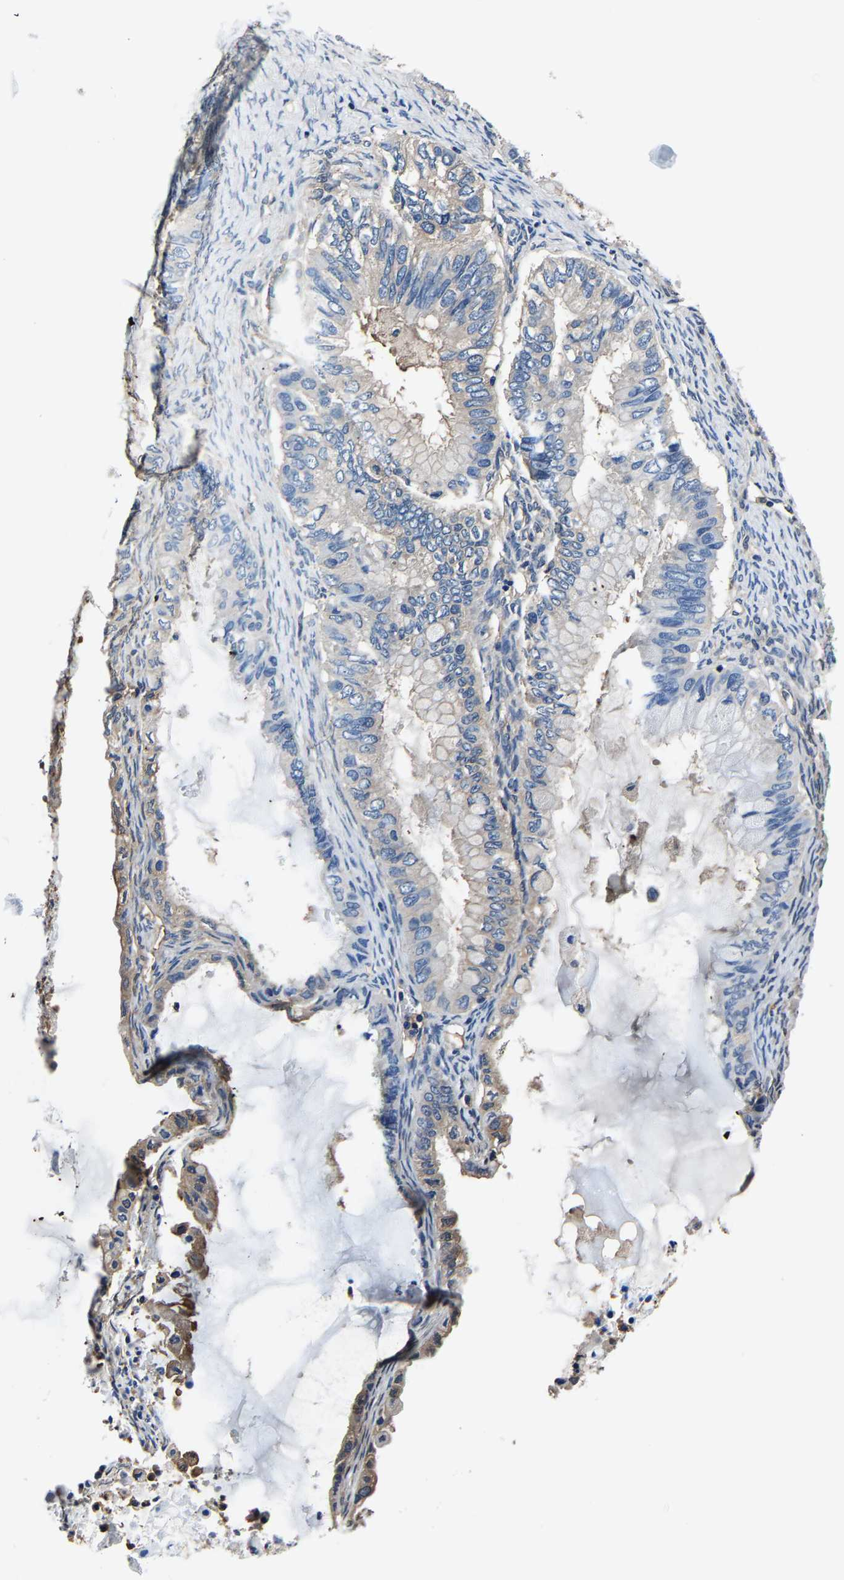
{"staining": {"intensity": "weak", "quantity": "<25%", "location": "cytoplasmic/membranous"}, "tissue": "ovarian cancer", "cell_type": "Tumor cells", "image_type": "cancer", "snomed": [{"axis": "morphology", "description": "Cystadenocarcinoma, mucinous, NOS"}, {"axis": "topography", "description": "Ovary"}], "caption": "A high-resolution image shows immunohistochemistry (IHC) staining of ovarian cancer, which reveals no significant expression in tumor cells. (Brightfield microscopy of DAB IHC at high magnification).", "gene": "ALDOB", "patient": {"sex": "female", "age": 80}}